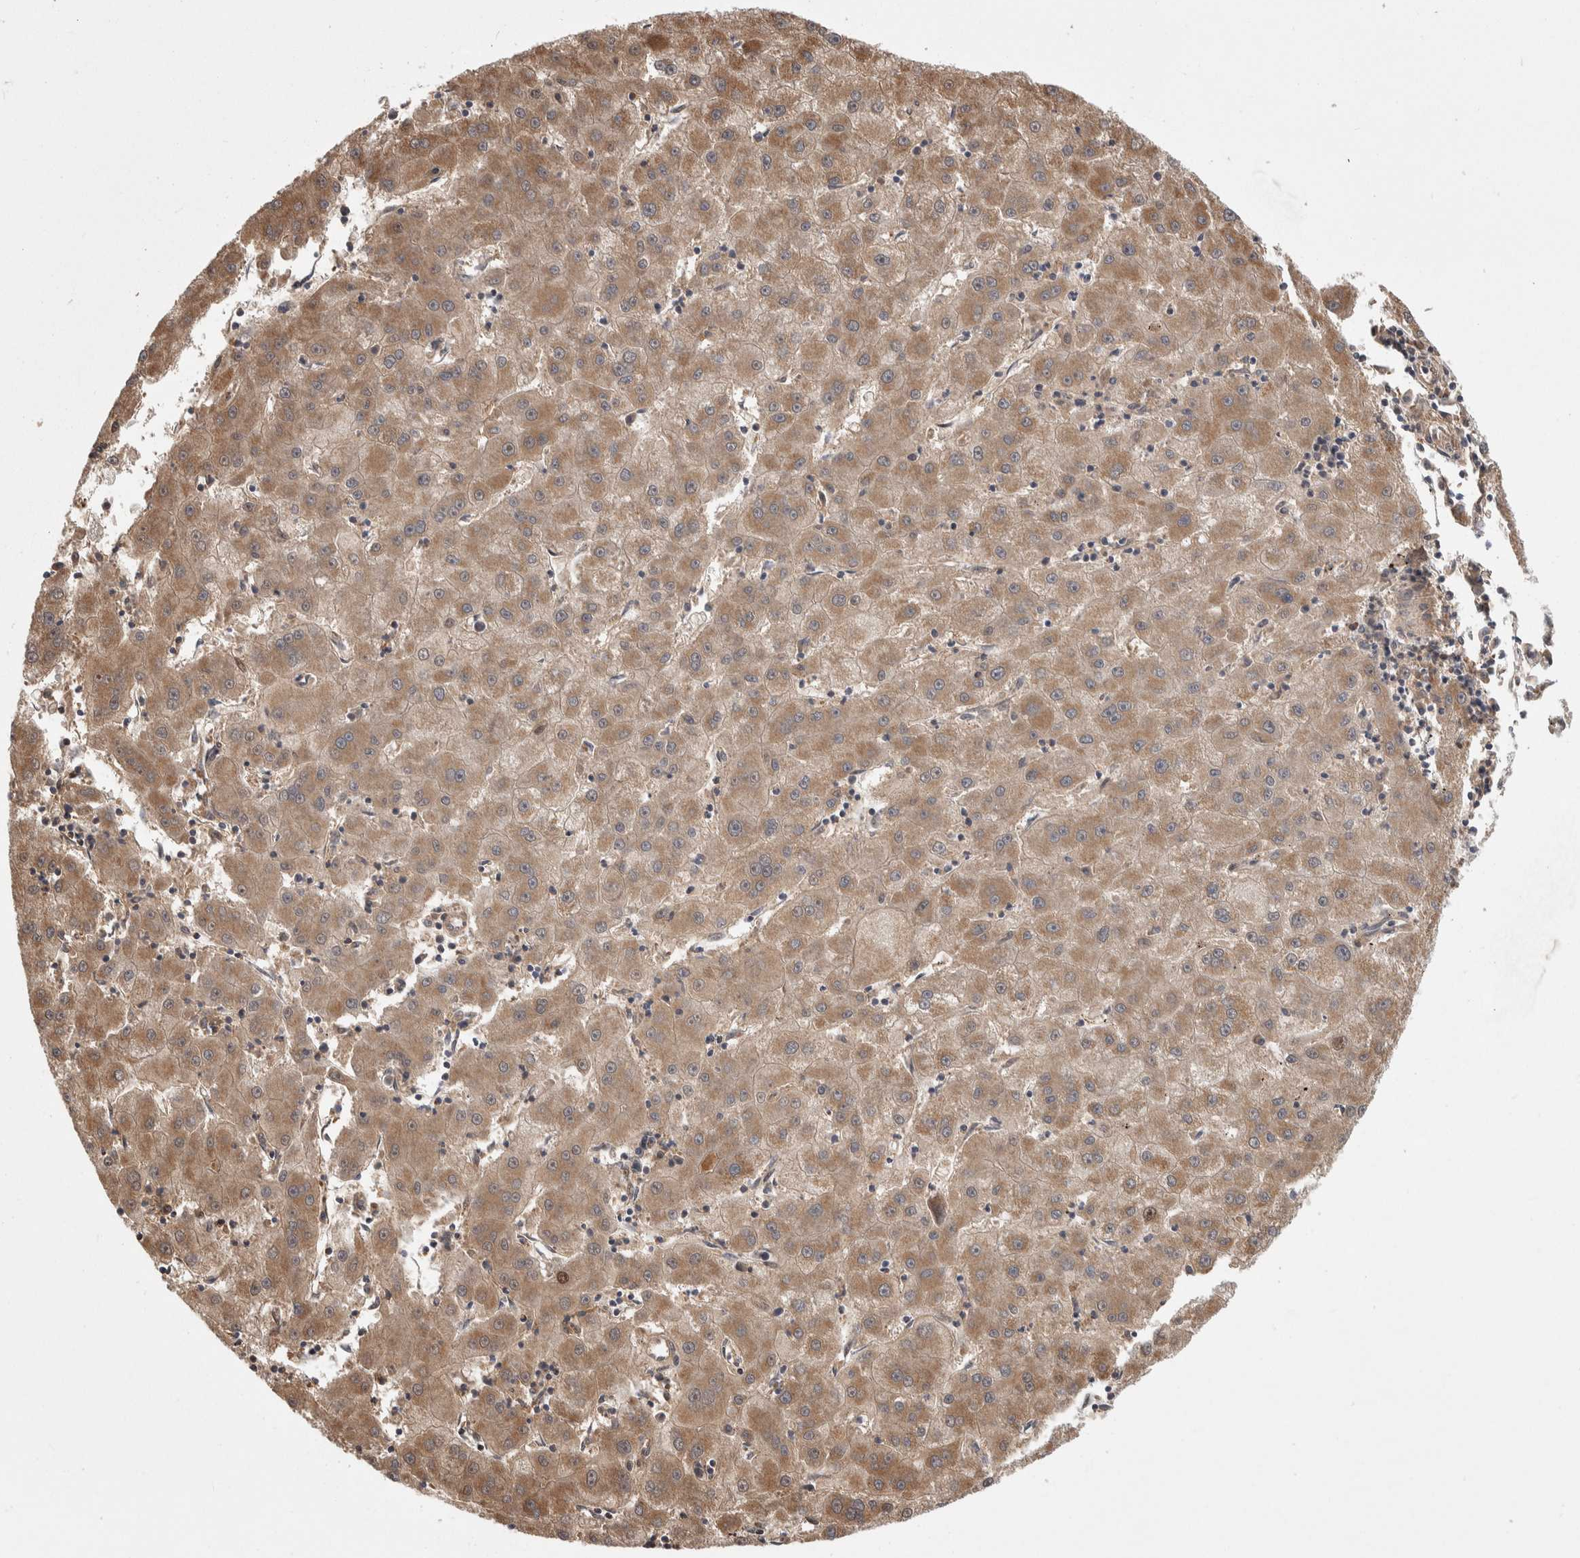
{"staining": {"intensity": "moderate", "quantity": ">75%", "location": "cytoplasmic/membranous"}, "tissue": "liver cancer", "cell_type": "Tumor cells", "image_type": "cancer", "snomed": [{"axis": "morphology", "description": "Carcinoma, Hepatocellular, NOS"}, {"axis": "topography", "description": "Liver"}], "caption": "This is an image of IHC staining of liver hepatocellular carcinoma, which shows moderate positivity in the cytoplasmic/membranous of tumor cells.", "gene": "PSMG3", "patient": {"sex": "male", "age": 72}}